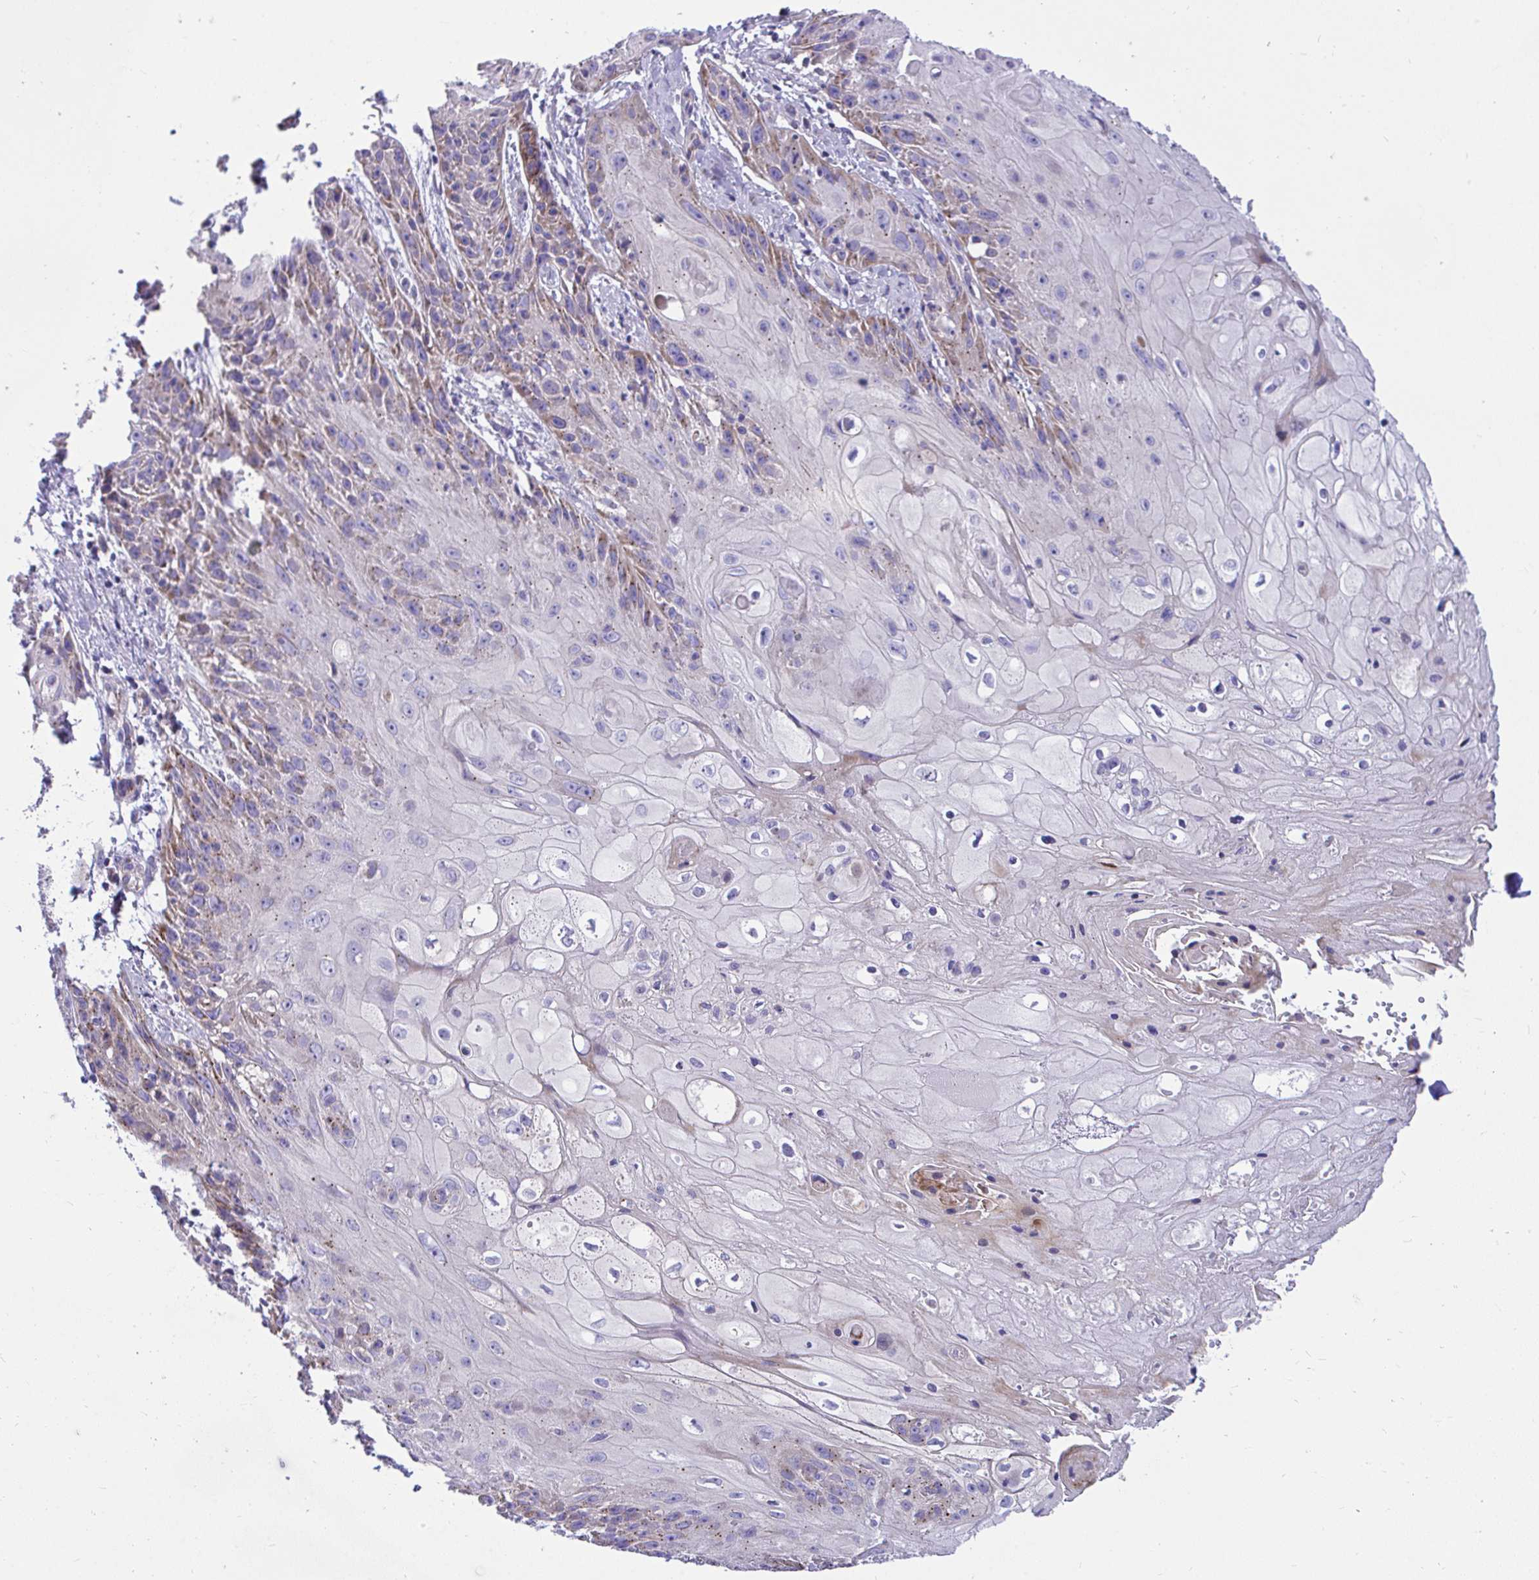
{"staining": {"intensity": "weak", "quantity": "25%-75%", "location": "cytoplasmic/membranous"}, "tissue": "skin cancer", "cell_type": "Tumor cells", "image_type": "cancer", "snomed": [{"axis": "morphology", "description": "Squamous cell carcinoma, NOS"}, {"axis": "topography", "description": "Skin"}, {"axis": "topography", "description": "Vulva"}], "caption": "Immunohistochemistry (IHC) of human skin cancer (squamous cell carcinoma) displays low levels of weak cytoplasmic/membranous positivity in approximately 25%-75% of tumor cells.", "gene": "MRPS16", "patient": {"sex": "female", "age": 76}}